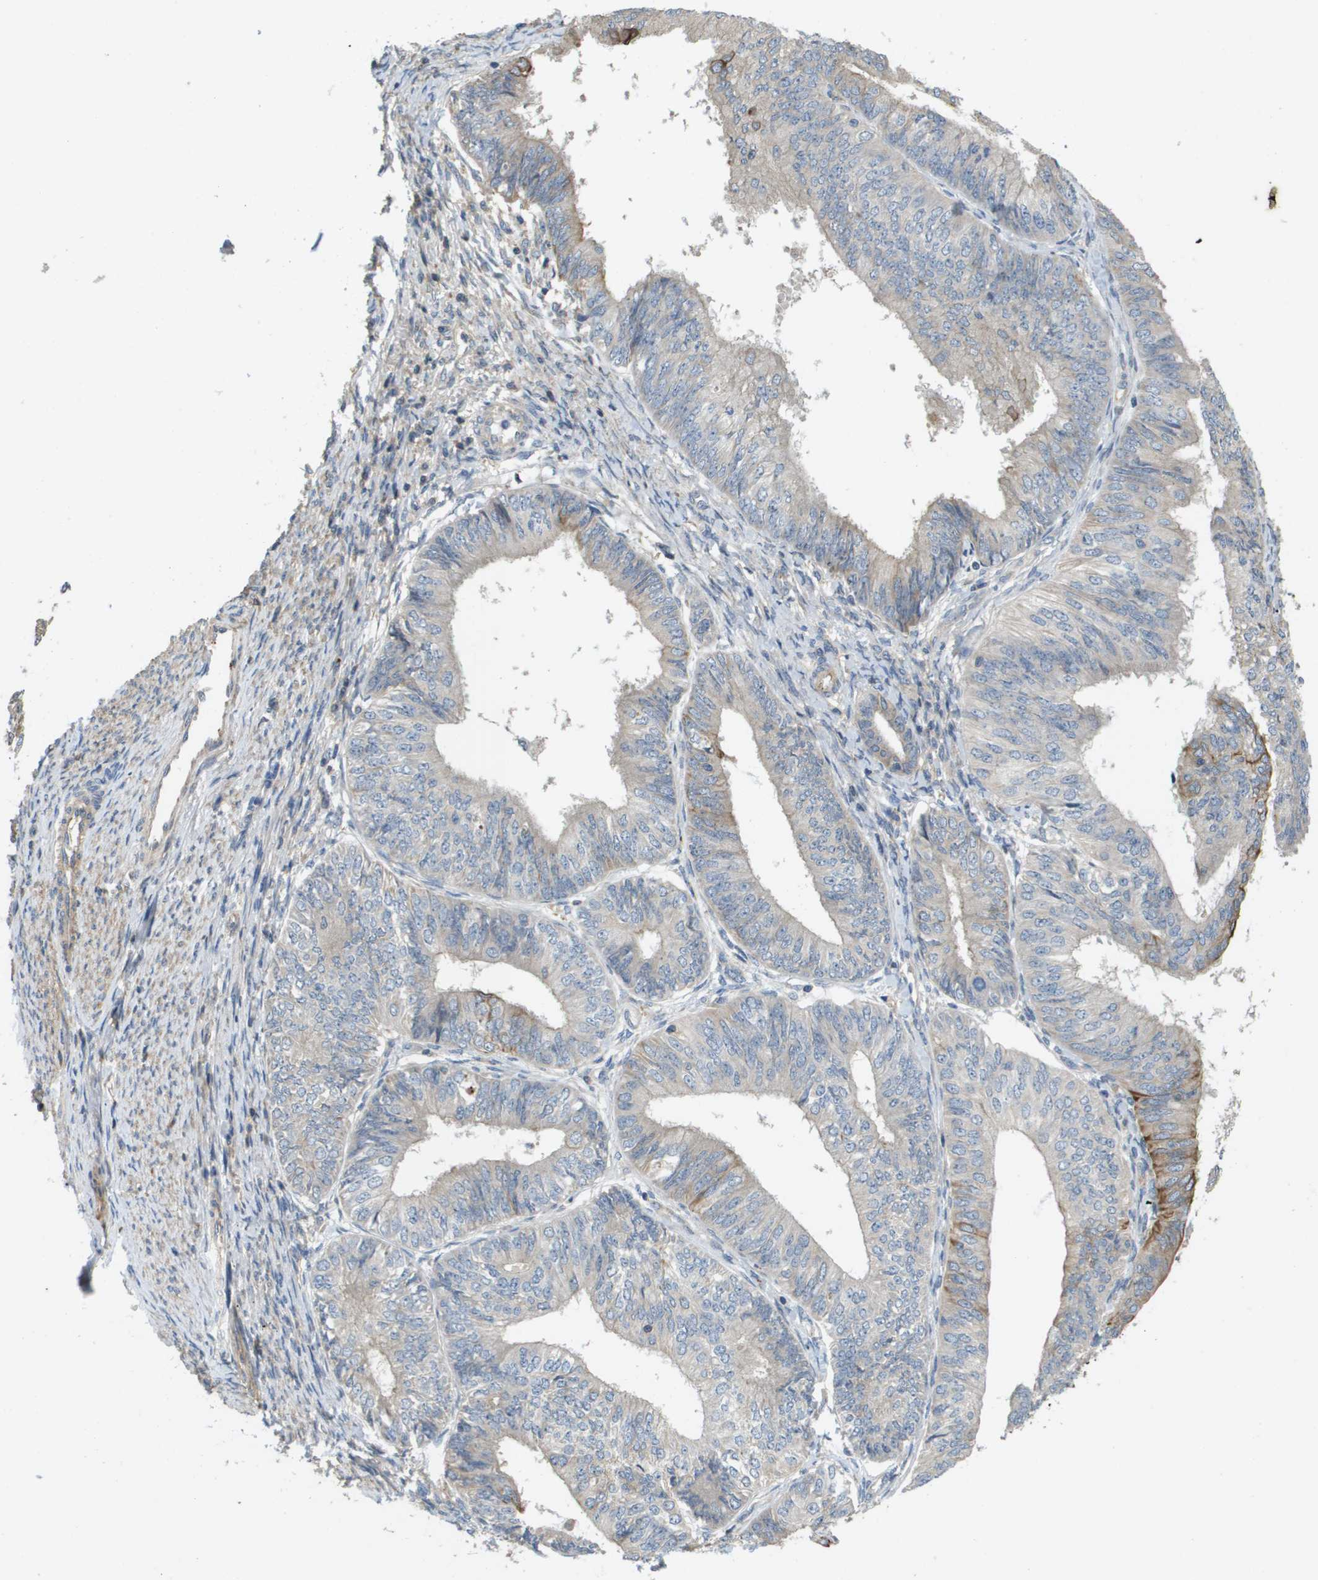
{"staining": {"intensity": "negative", "quantity": "none", "location": "none"}, "tissue": "endometrial cancer", "cell_type": "Tumor cells", "image_type": "cancer", "snomed": [{"axis": "morphology", "description": "Adenocarcinoma, NOS"}, {"axis": "topography", "description": "Endometrium"}], "caption": "A high-resolution micrograph shows IHC staining of adenocarcinoma (endometrial), which shows no significant expression in tumor cells. The staining is performed using DAB (3,3'-diaminobenzidine) brown chromogen with nuclei counter-stained in using hematoxylin.", "gene": "KRT23", "patient": {"sex": "female", "age": 58}}